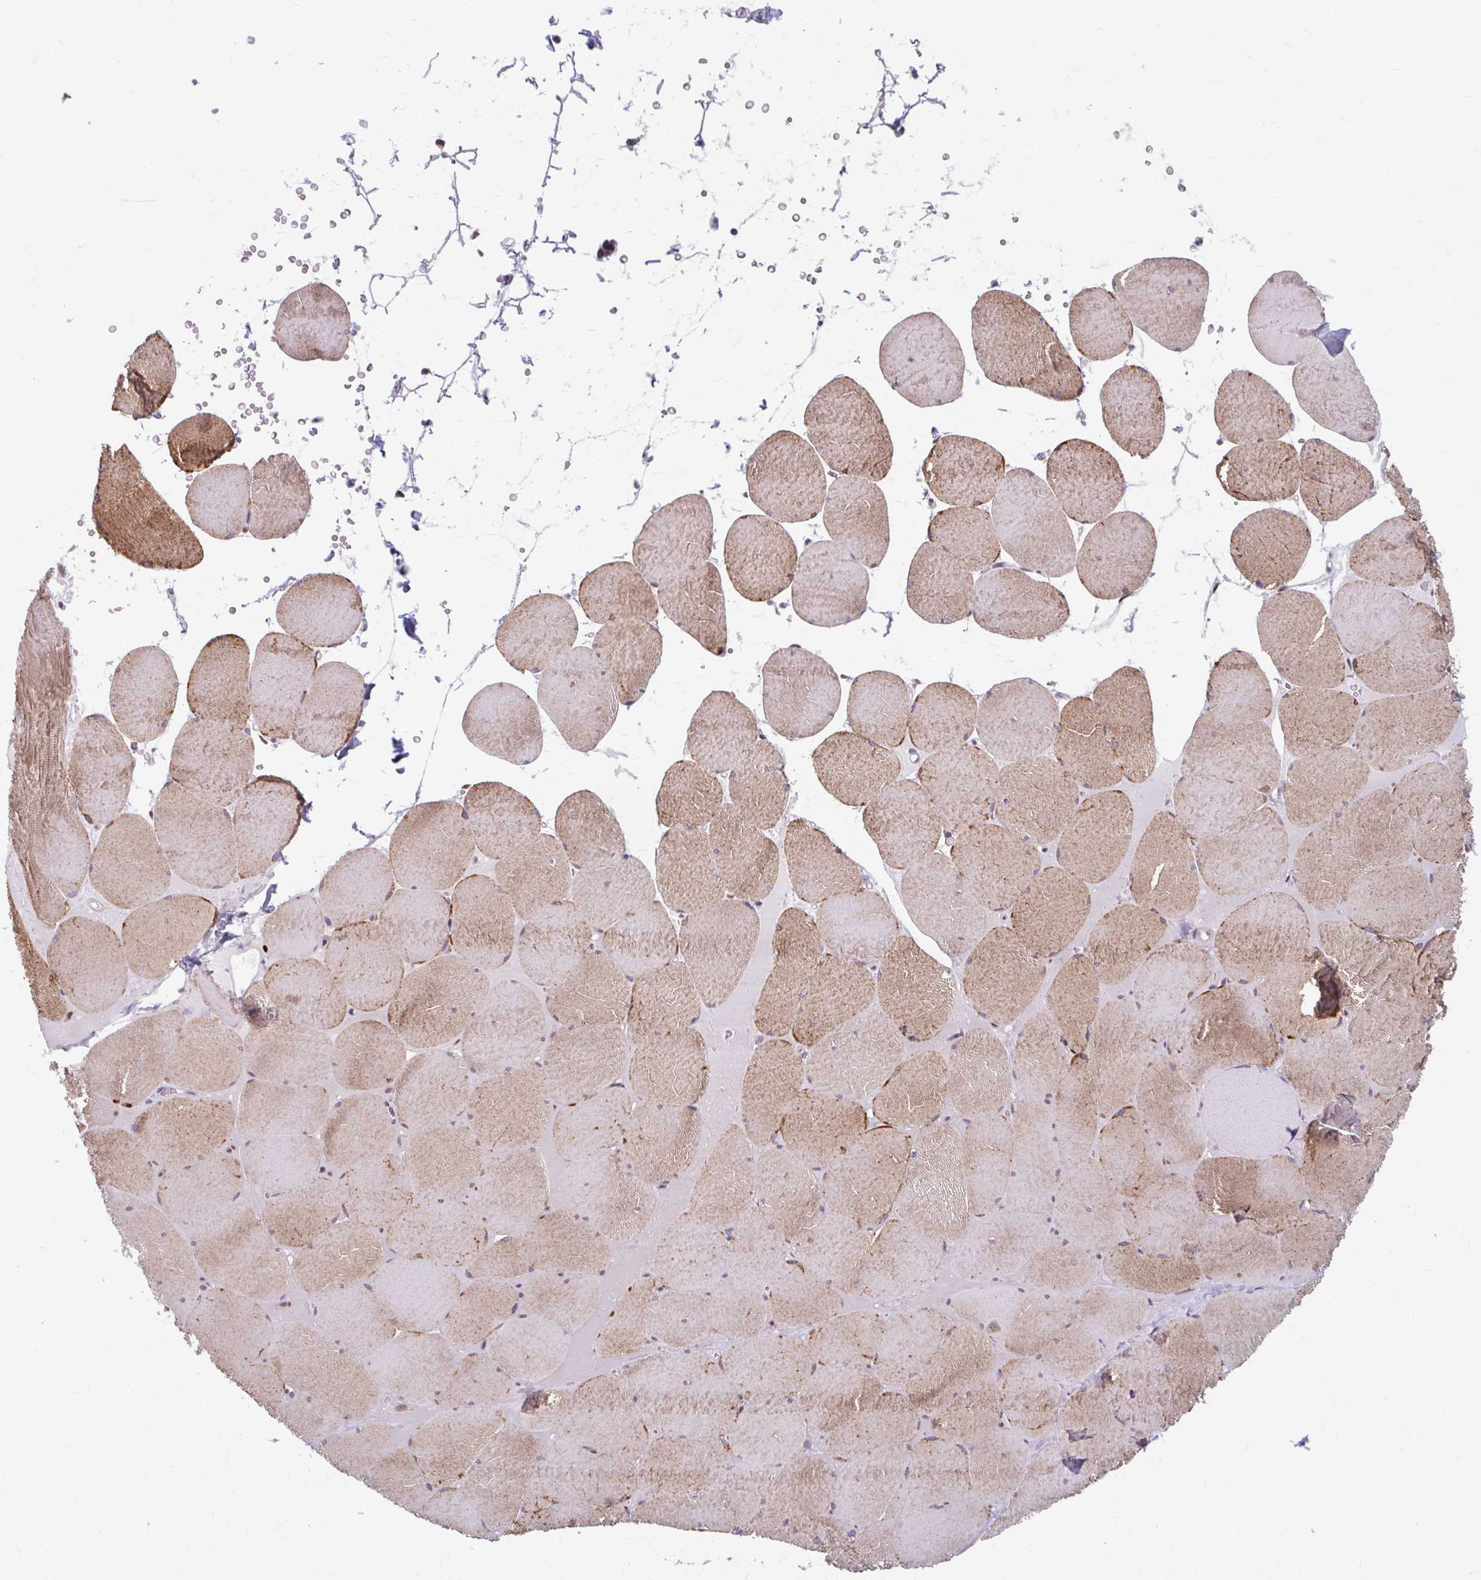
{"staining": {"intensity": "moderate", "quantity": ">75%", "location": "cytoplasmic/membranous"}, "tissue": "skeletal muscle", "cell_type": "Myocytes", "image_type": "normal", "snomed": [{"axis": "morphology", "description": "Normal tissue, NOS"}, {"axis": "topography", "description": "Skeletal muscle"}, {"axis": "topography", "description": "Head-Neck"}], "caption": "This is an image of IHC staining of normal skeletal muscle, which shows moderate staining in the cytoplasmic/membranous of myocytes.", "gene": "BEAN1", "patient": {"sex": "male", "age": 66}}